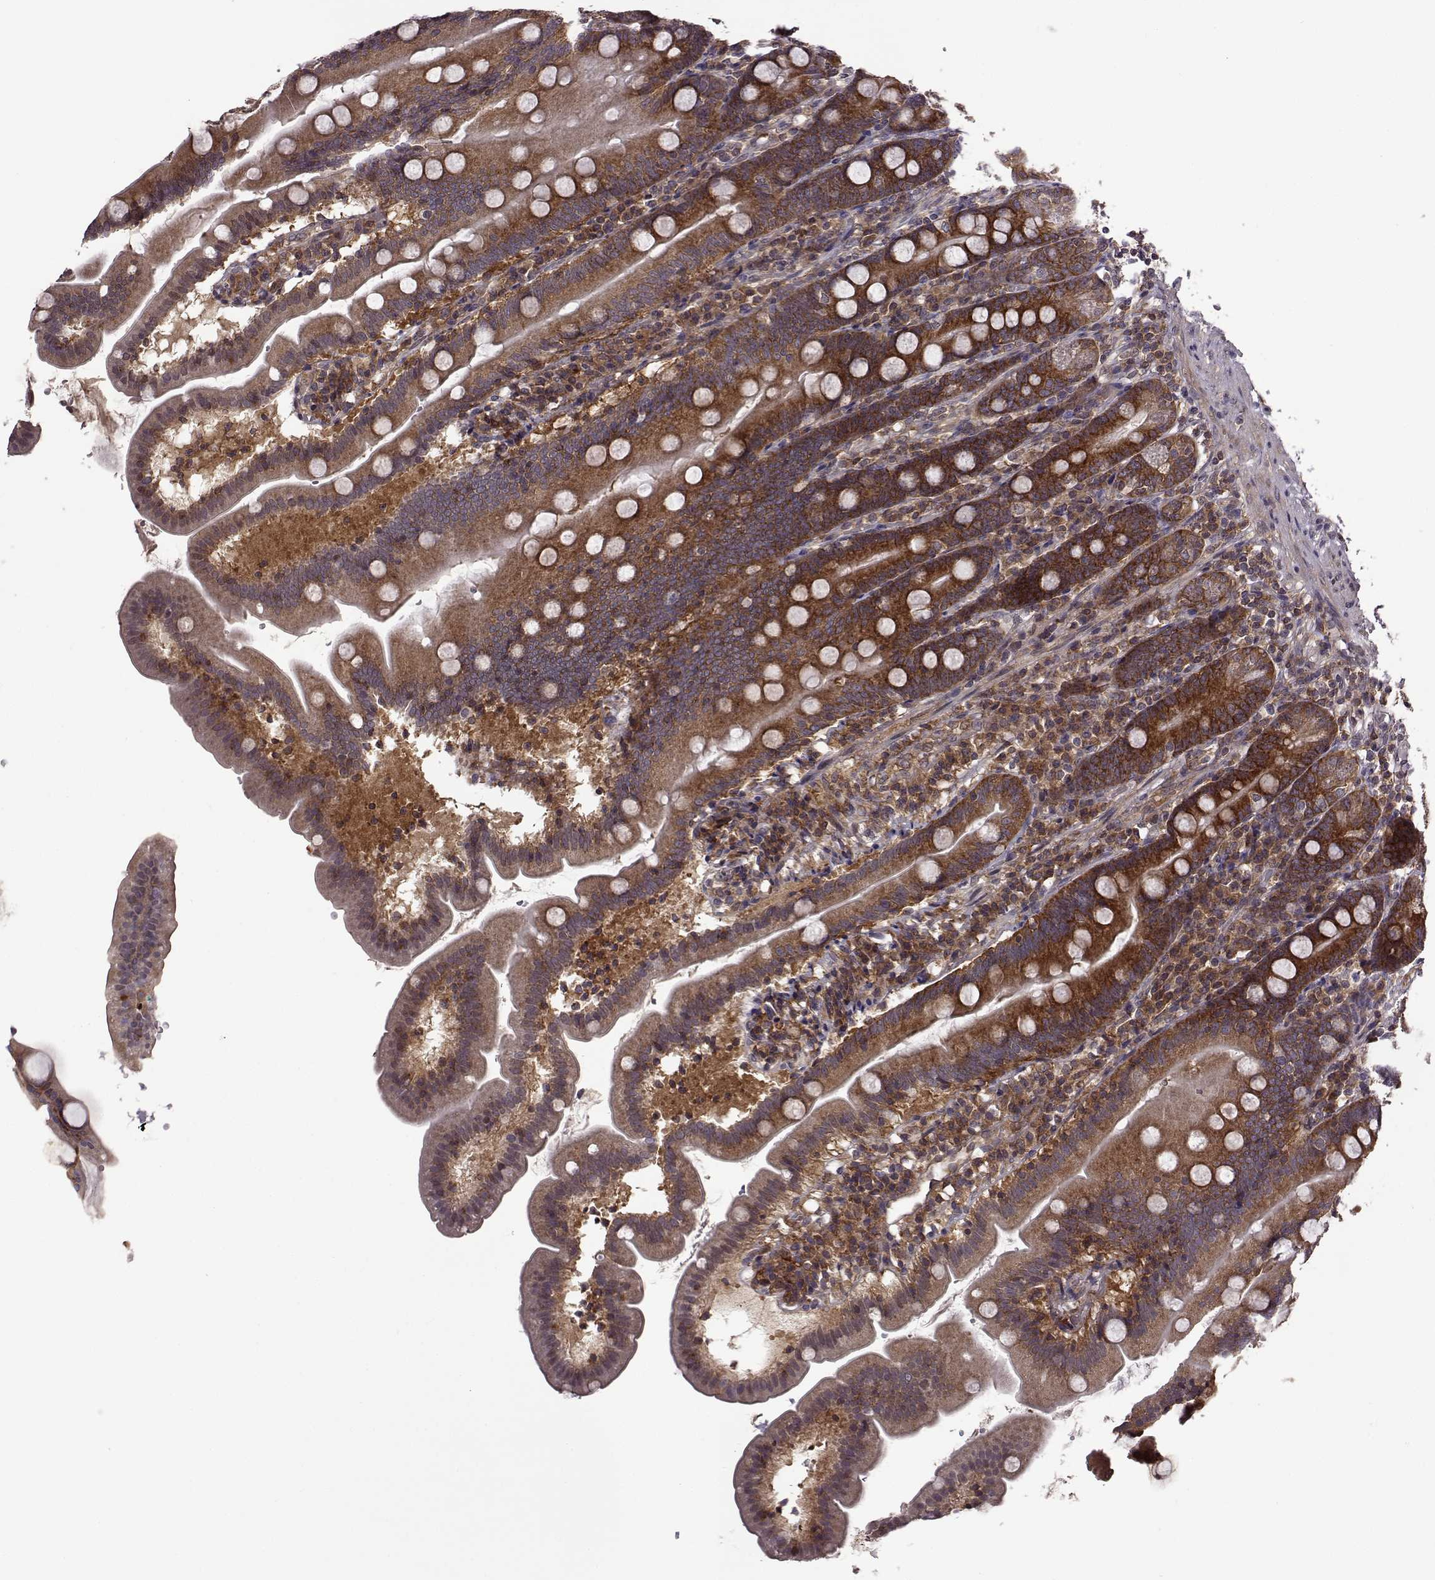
{"staining": {"intensity": "strong", "quantity": ">75%", "location": "cytoplasmic/membranous"}, "tissue": "duodenum", "cell_type": "Glandular cells", "image_type": "normal", "snomed": [{"axis": "morphology", "description": "Normal tissue, NOS"}, {"axis": "topography", "description": "Duodenum"}], "caption": "Protein expression analysis of benign human duodenum reveals strong cytoplasmic/membranous positivity in about >75% of glandular cells. Nuclei are stained in blue.", "gene": "URI1", "patient": {"sex": "female", "age": 67}}